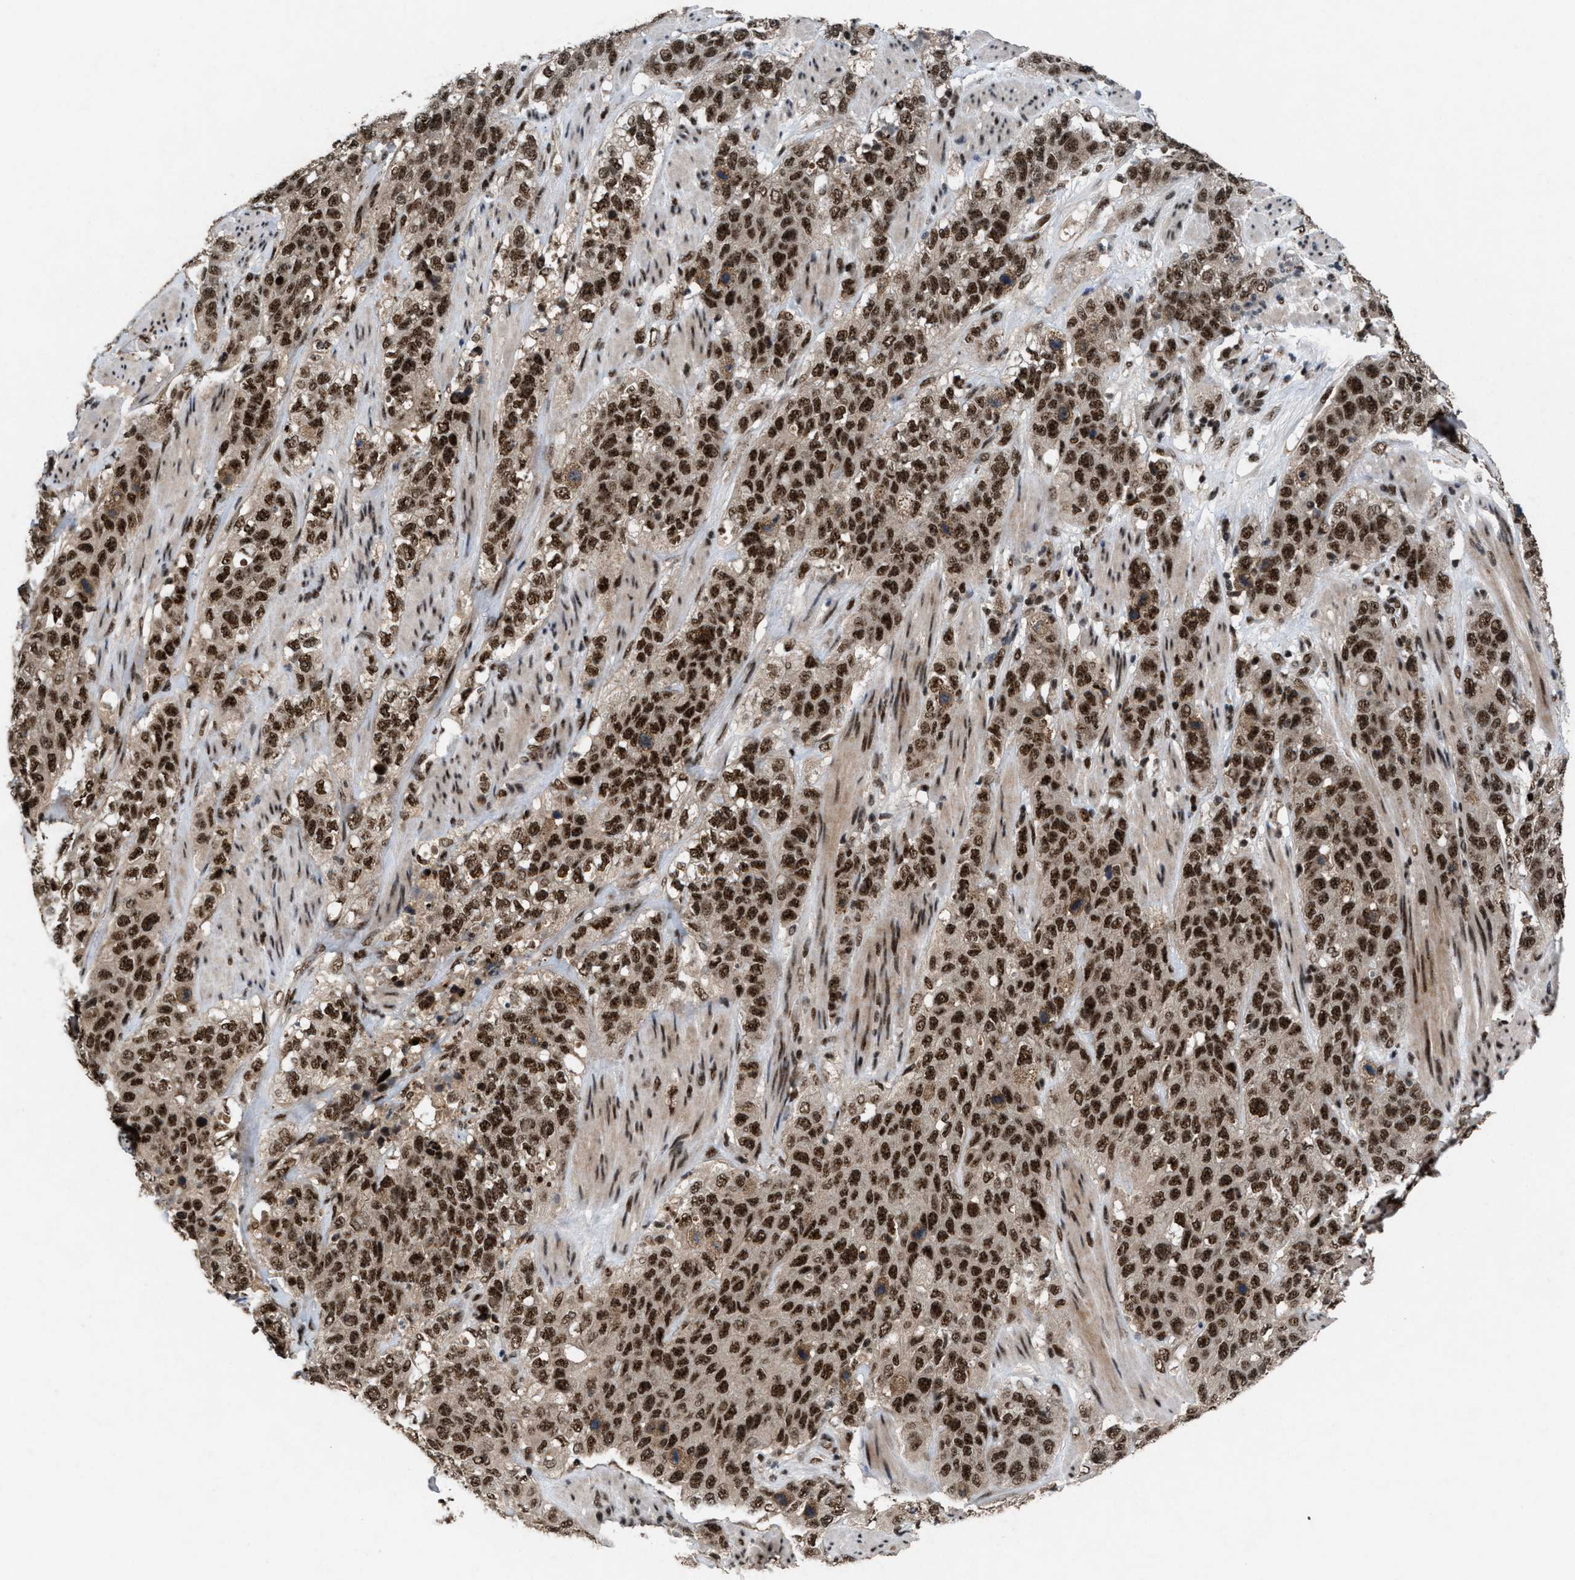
{"staining": {"intensity": "strong", "quantity": ">75%", "location": "nuclear"}, "tissue": "stomach cancer", "cell_type": "Tumor cells", "image_type": "cancer", "snomed": [{"axis": "morphology", "description": "Adenocarcinoma, NOS"}, {"axis": "topography", "description": "Stomach"}], "caption": "Immunohistochemical staining of human stomach adenocarcinoma displays high levels of strong nuclear expression in about >75% of tumor cells. Immunohistochemistry stains the protein in brown and the nuclei are stained blue.", "gene": "PRPF4", "patient": {"sex": "male", "age": 48}}